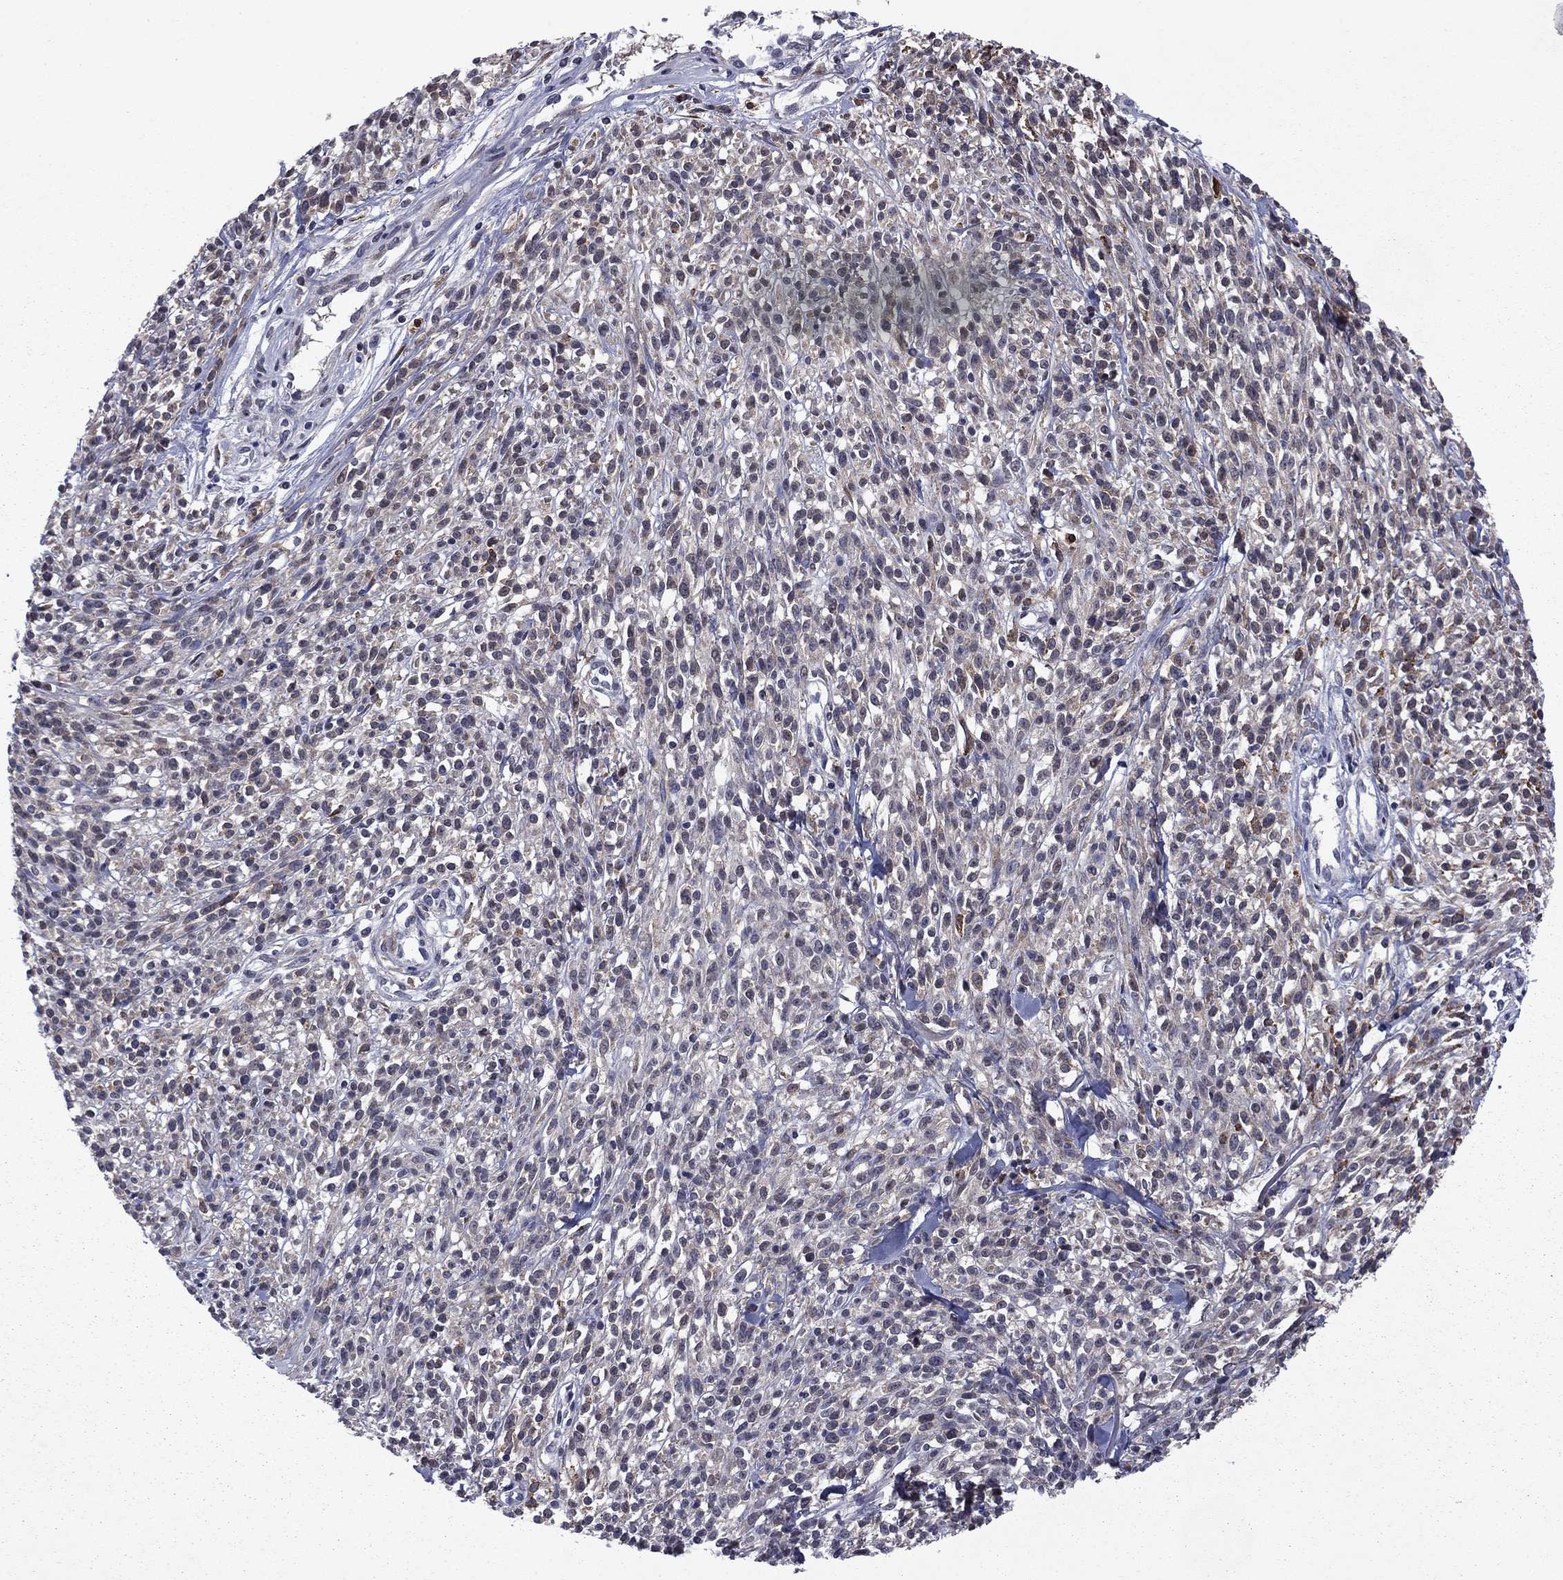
{"staining": {"intensity": "negative", "quantity": "none", "location": "none"}, "tissue": "melanoma", "cell_type": "Tumor cells", "image_type": "cancer", "snomed": [{"axis": "morphology", "description": "Malignant melanoma, NOS"}, {"axis": "topography", "description": "Skin"}, {"axis": "topography", "description": "Skin of trunk"}], "caption": "An immunohistochemistry histopathology image of malignant melanoma is shown. There is no staining in tumor cells of malignant melanoma. (Brightfield microscopy of DAB immunohistochemistry (IHC) at high magnification).", "gene": "ECM1", "patient": {"sex": "male", "age": 74}}